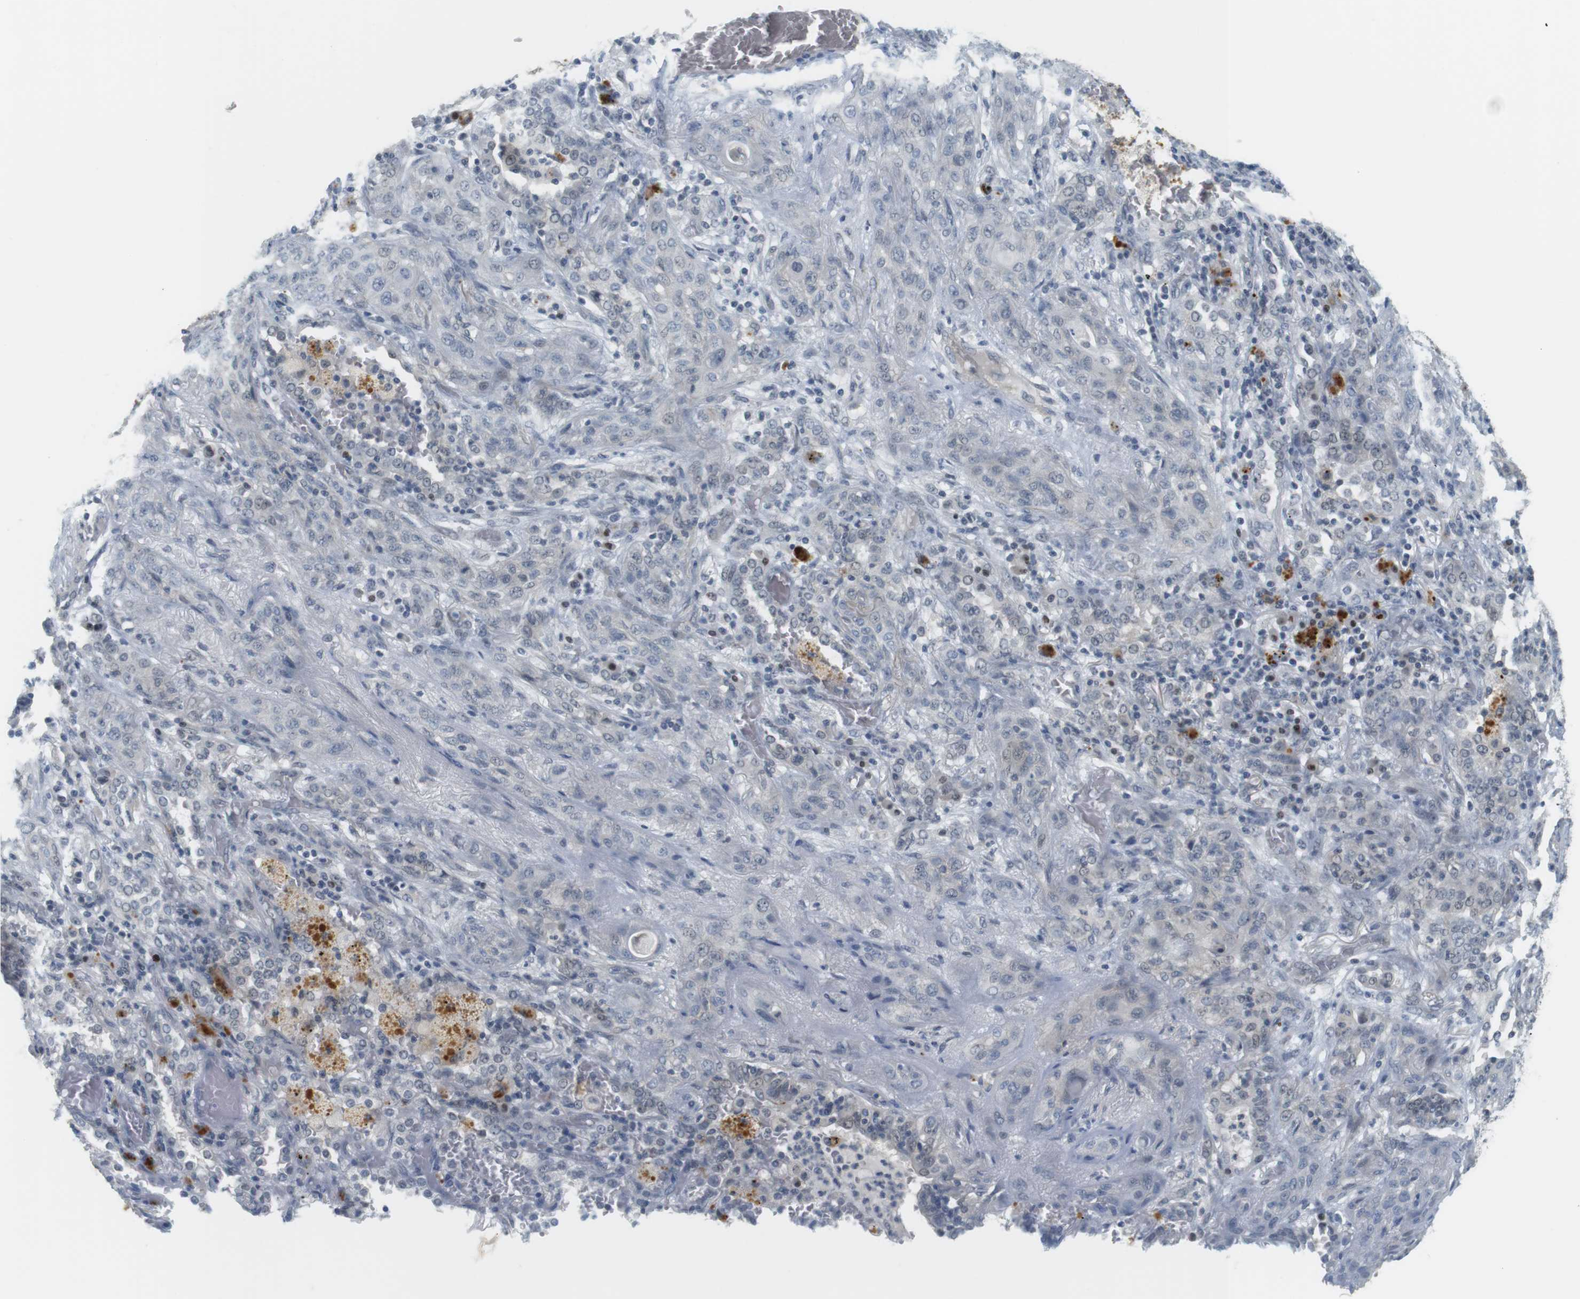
{"staining": {"intensity": "negative", "quantity": "none", "location": "none"}, "tissue": "lung cancer", "cell_type": "Tumor cells", "image_type": "cancer", "snomed": [{"axis": "morphology", "description": "Squamous cell carcinoma, NOS"}, {"axis": "topography", "description": "Lung"}], "caption": "High power microscopy histopathology image of an immunohistochemistry histopathology image of lung cancer (squamous cell carcinoma), revealing no significant staining in tumor cells. (Stains: DAB (3,3'-diaminobenzidine) immunohistochemistry (IHC) with hematoxylin counter stain, Microscopy: brightfield microscopy at high magnification).", "gene": "CREB3L2", "patient": {"sex": "female", "age": 47}}